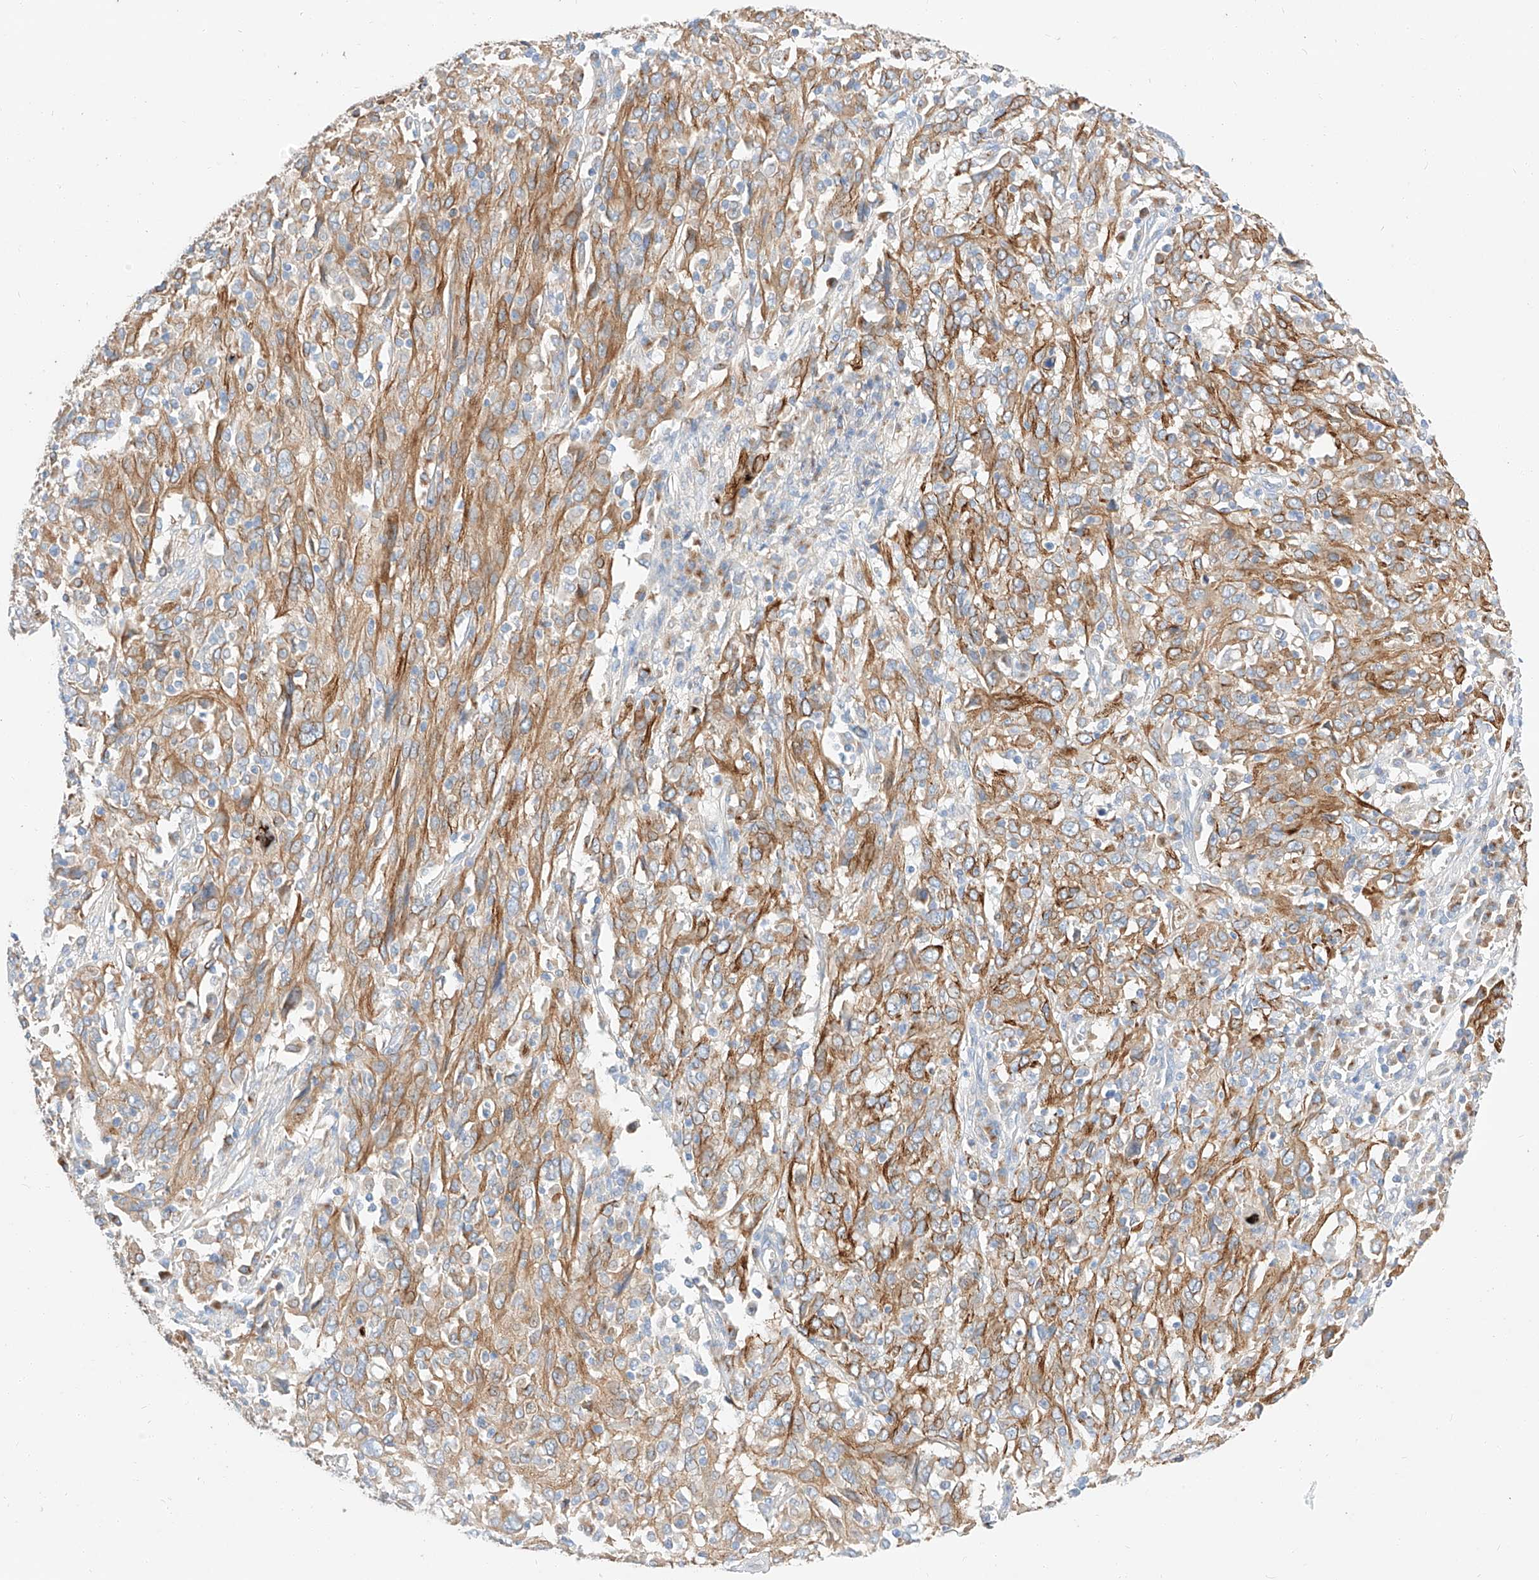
{"staining": {"intensity": "moderate", "quantity": ">75%", "location": "cytoplasmic/membranous"}, "tissue": "cervical cancer", "cell_type": "Tumor cells", "image_type": "cancer", "snomed": [{"axis": "morphology", "description": "Squamous cell carcinoma, NOS"}, {"axis": "topography", "description": "Cervix"}], "caption": "Human cervical cancer stained with a protein marker reveals moderate staining in tumor cells.", "gene": "MAP7", "patient": {"sex": "female", "age": 46}}